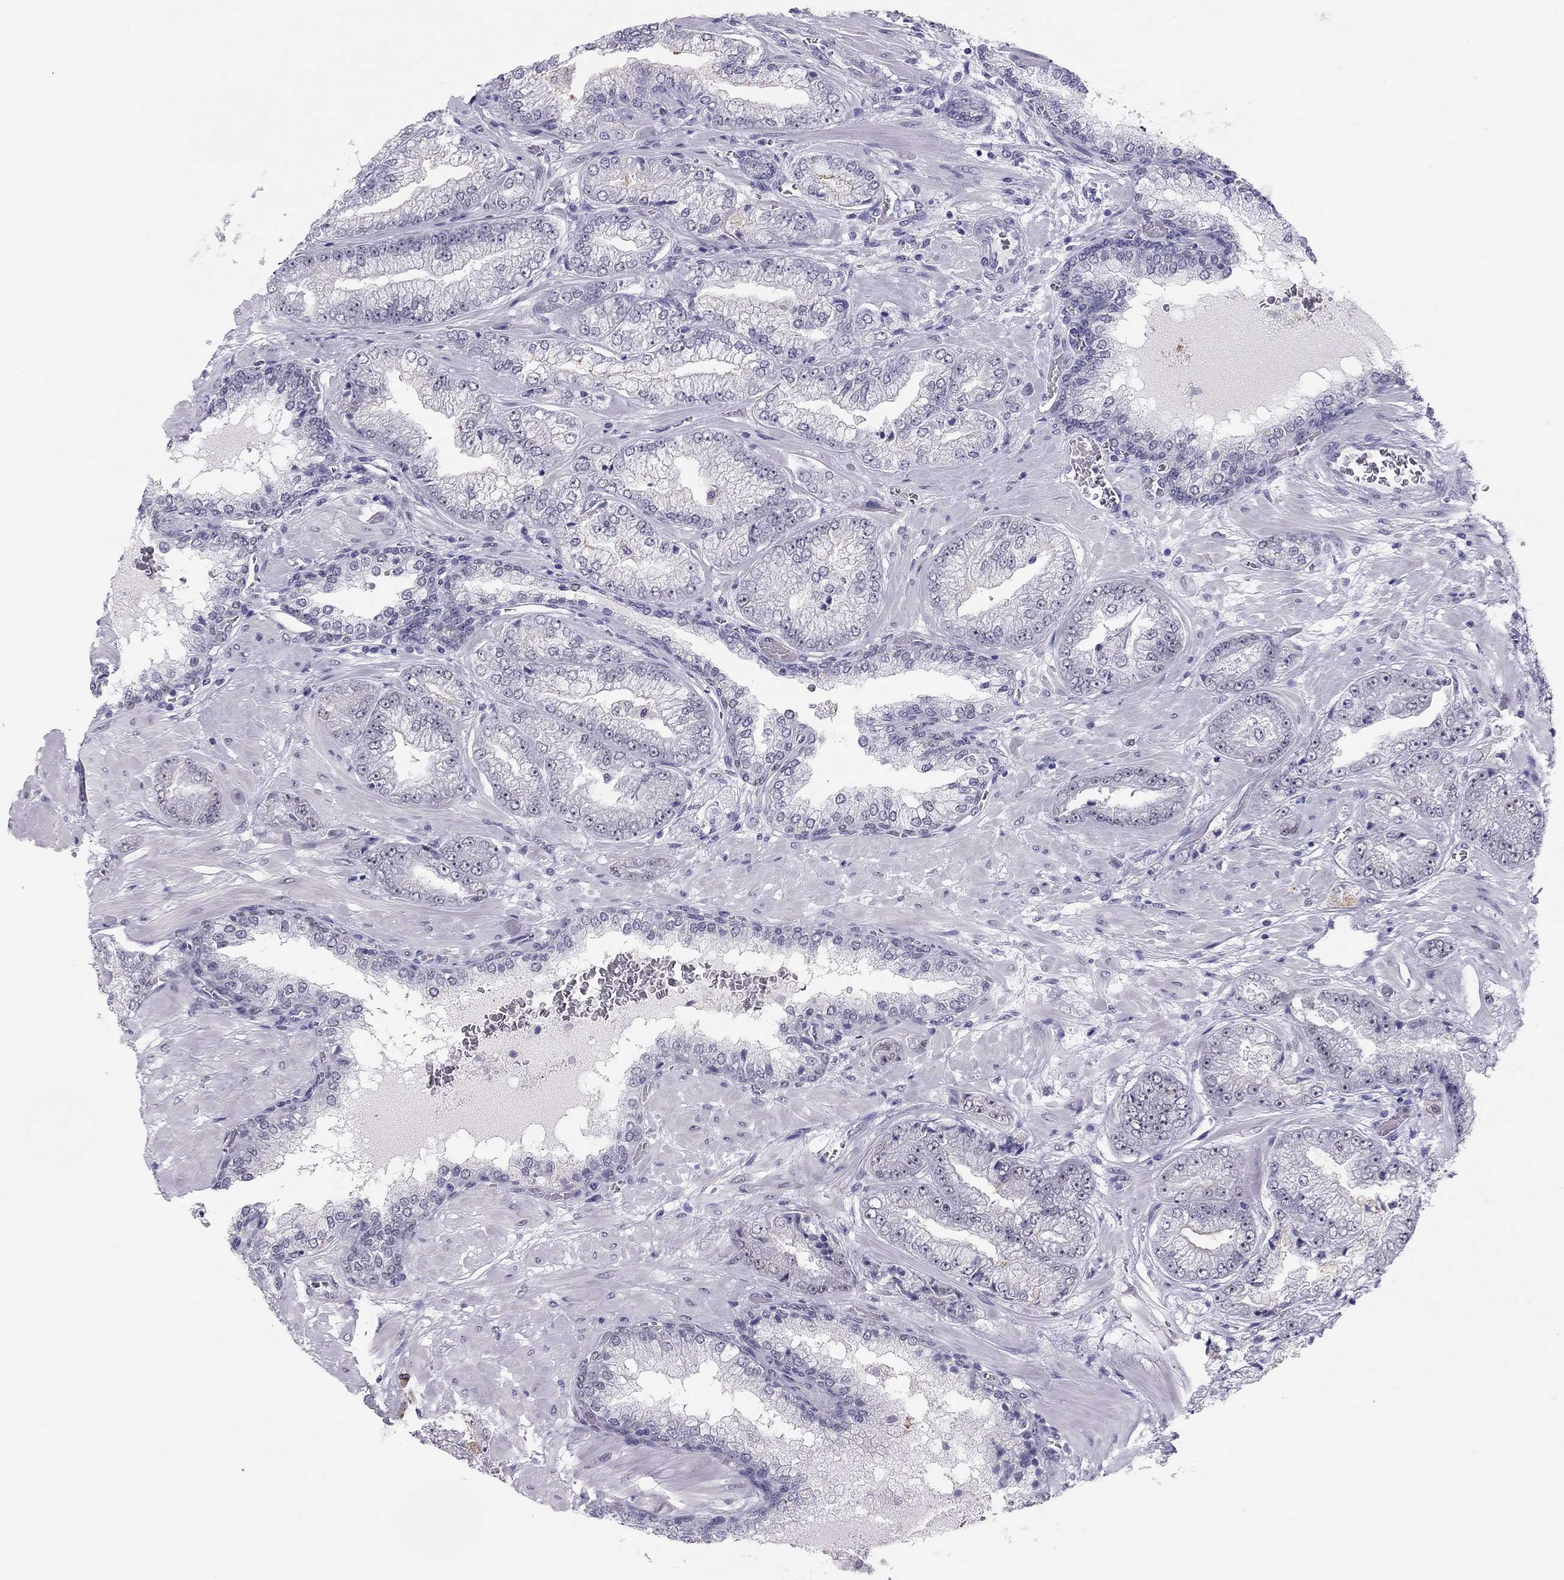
{"staining": {"intensity": "negative", "quantity": "none", "location": "none"}, "tissue": "prostate cancer", "cell_type": "Tumor cells", "image_type": "cancer", "snomed": [{"axis": "morphology", "description": "Adenocarcinoma, Low grade"}, {"axis": "topography", "description": "Prostate"}], "caption": "A photomicrograph of human prostate cancer is negative for staining in tumor cells.", "gene": "PHOX2A", "patient": {"sex": "male", "age": 57}}